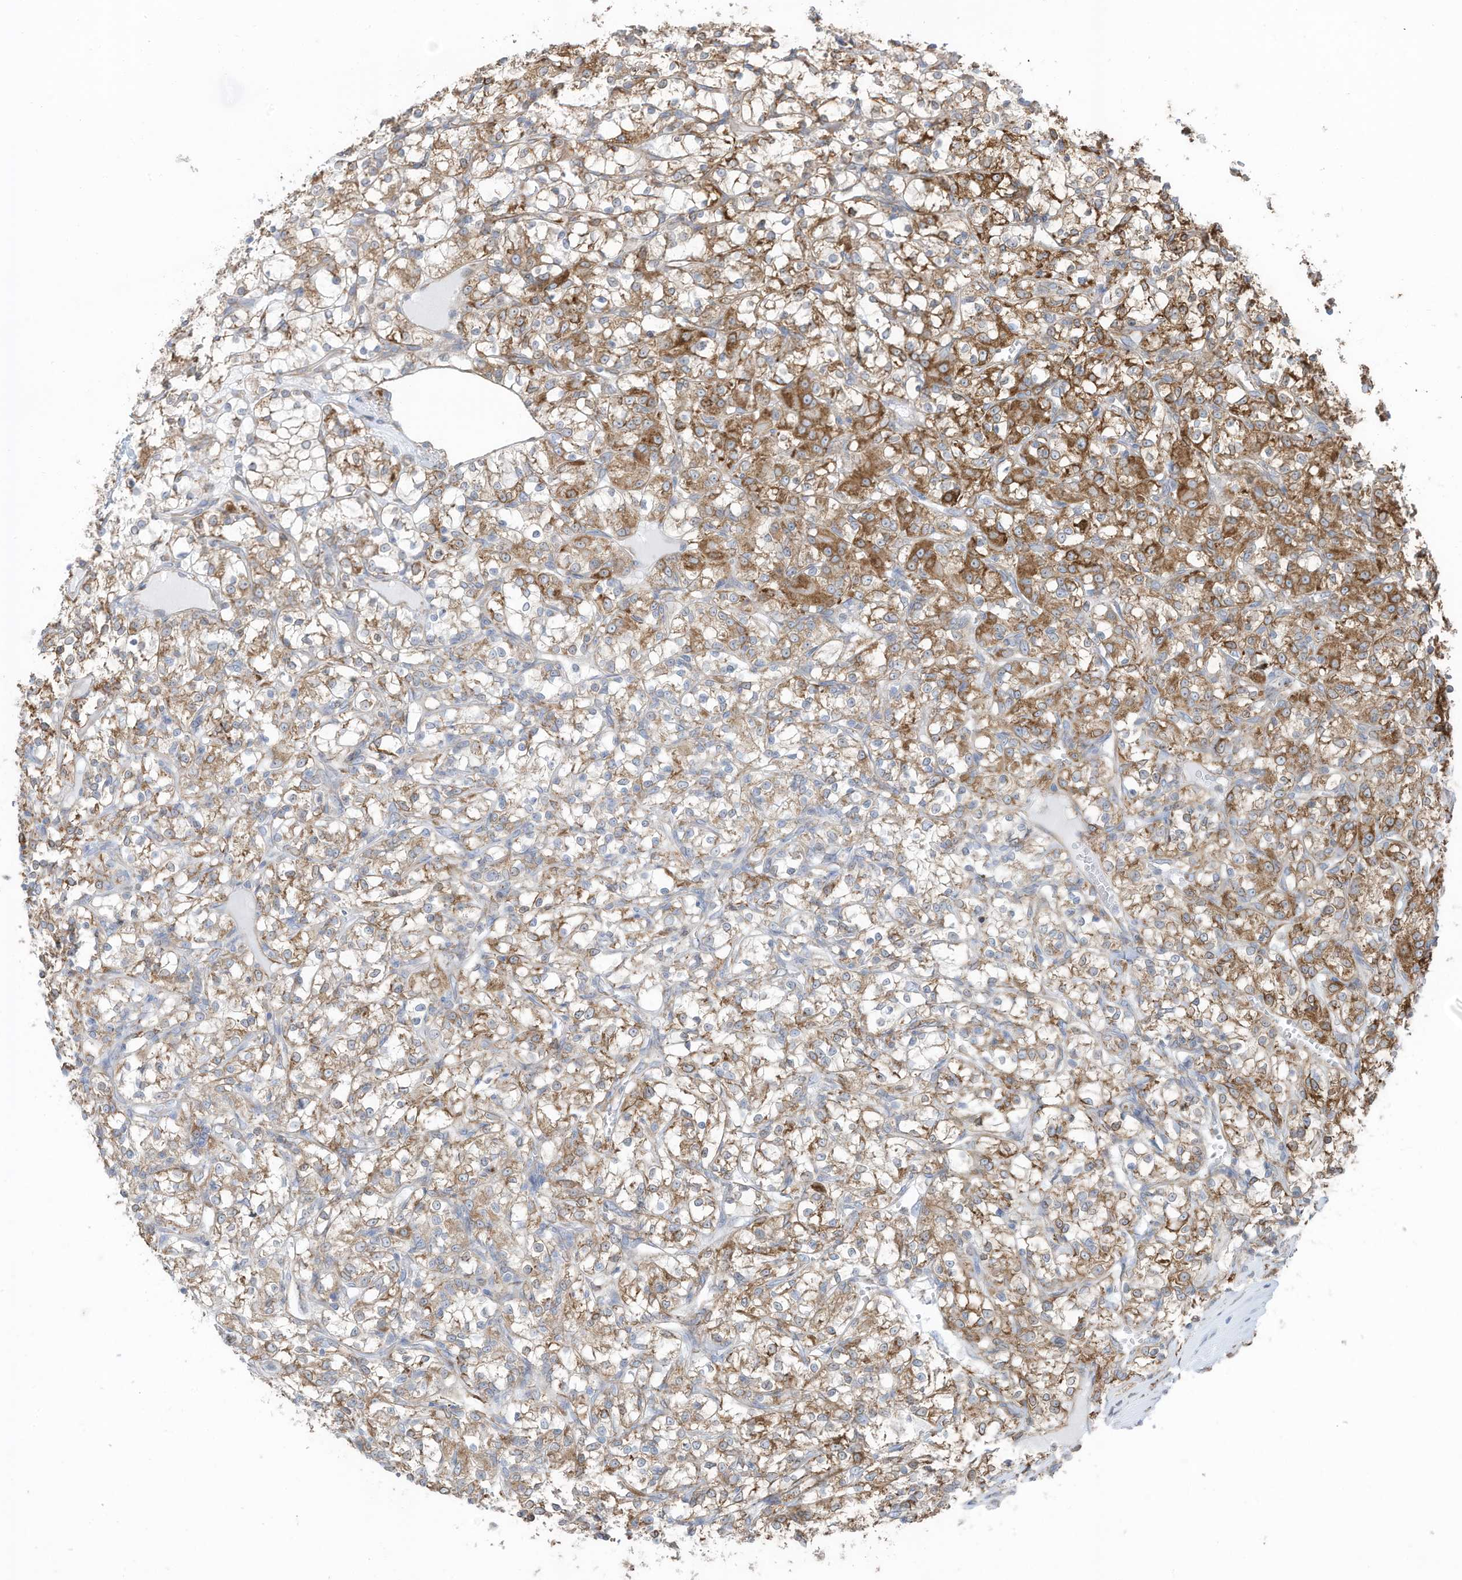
{"staining": {"intensity": "moderate", "quantity": "25%-75%", "location": "cytoplasmic/membranous"}, "tissue": "renal cancer", "cell_type": "Tumor cells", "image_type": "cancer", "snomed": [{"axis": "morphology", "description": "Adenocarcinoma, NOS"}, {"axis": "topography", "description": "Kidney"}], "caption": "This is an image of immunohistochemistry staining of renal cancer (adenocarcinoma), which shows moderate expression in the cytoplasmic/membranous of tumor cells.", "gene": "ZNF354C", "patient": {"sex": "female", "age": 69}}